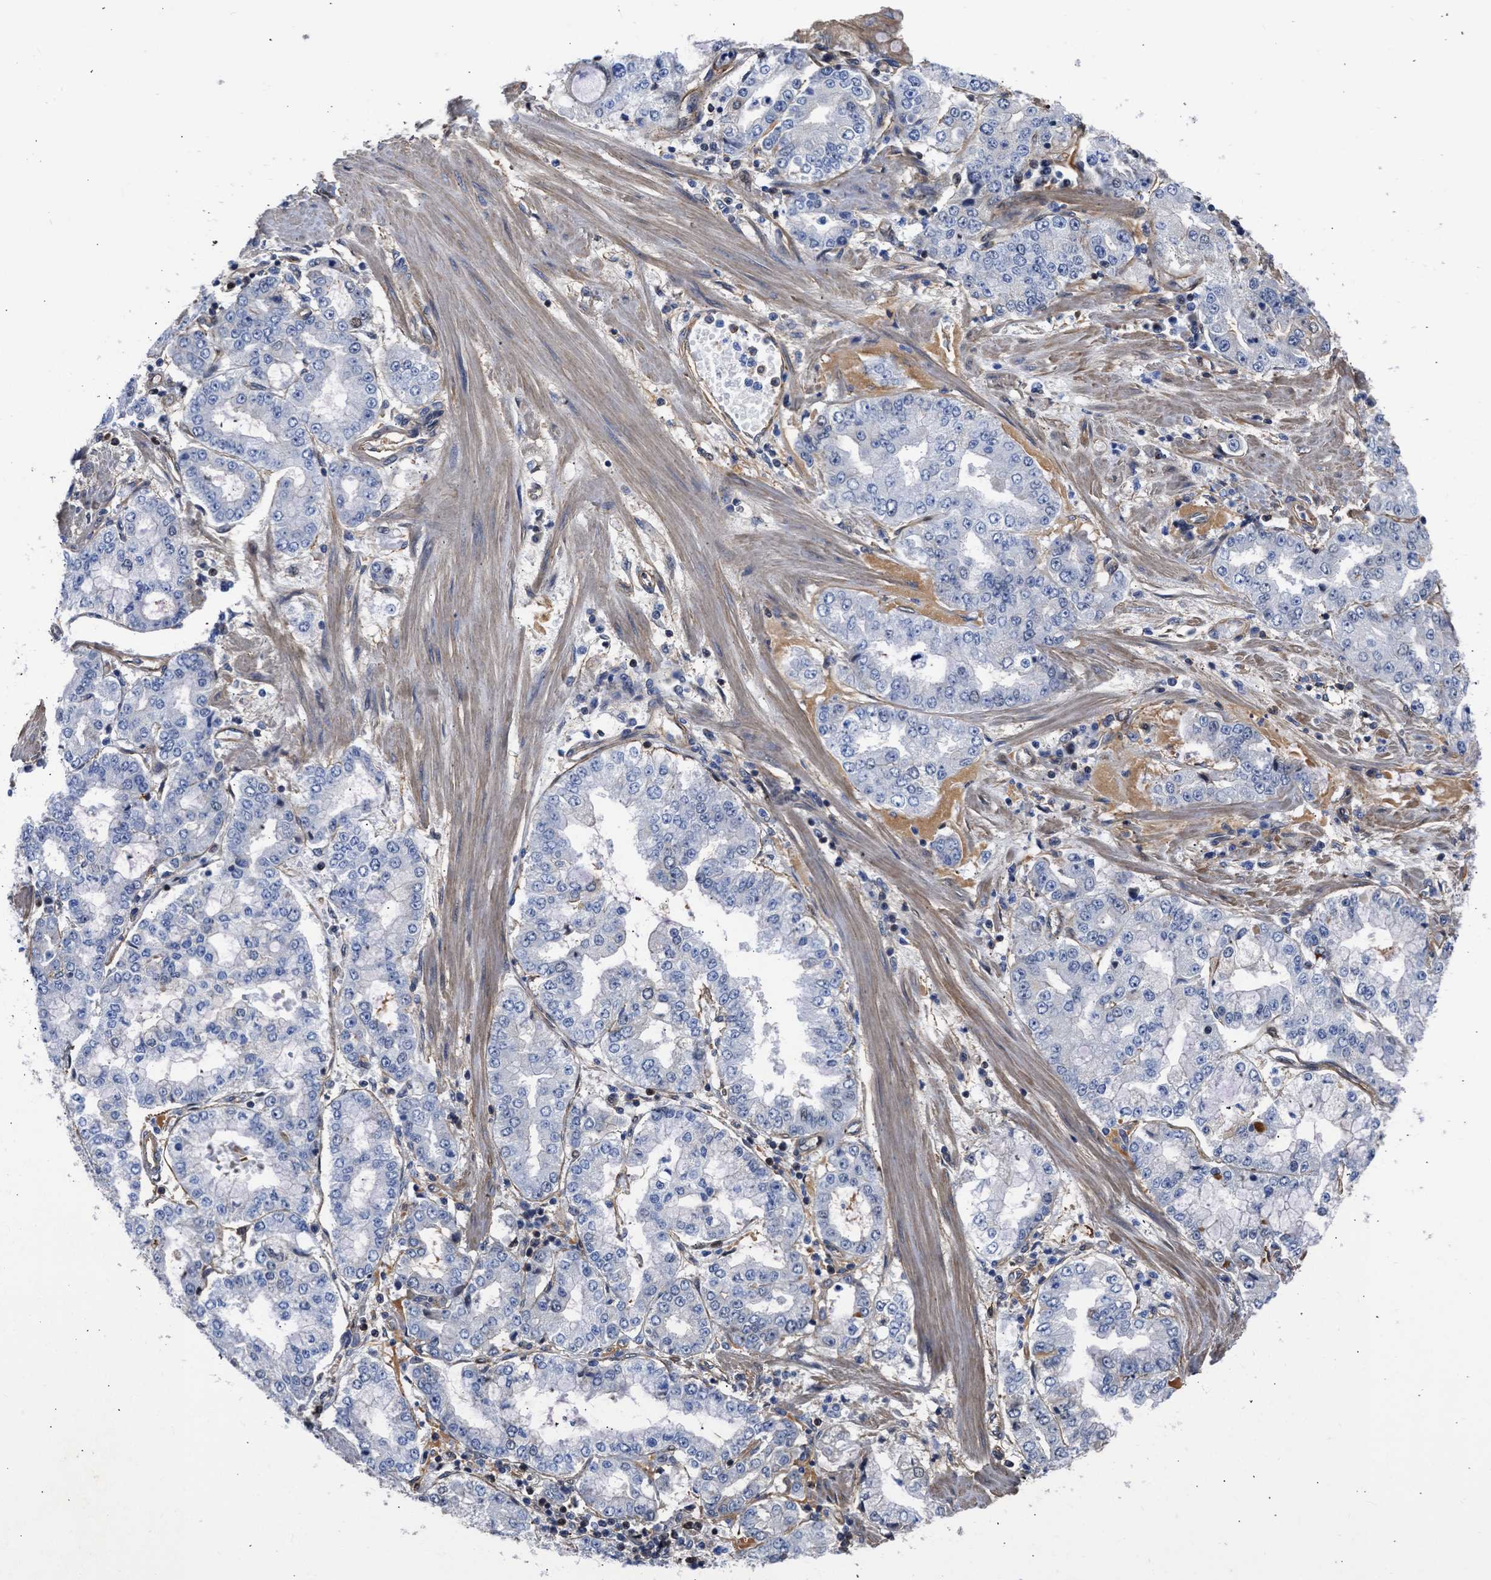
{"staining": {"intensity": "negative", "quantity": "none", "location": "none"}, "tissue": "stomach cancer", "cell_type": "Tumor cells", "image_type": "cancer", "snomed": [{"axis": "morphology", "description": "Adenocarcinoma, NOS"}, {"axis": "topography", "description": "Stomach"}], "caption": "Immunohistochemistry (IHC) micrograph of neoplastic tissue: human stomach adenocarcinoma stained with DAB (3,3'-diaminobenzidine) reveals no significant protein expression in tumor cells.", "gene": "MAS1L", "patient": {"sex": "male", "age": 76}}